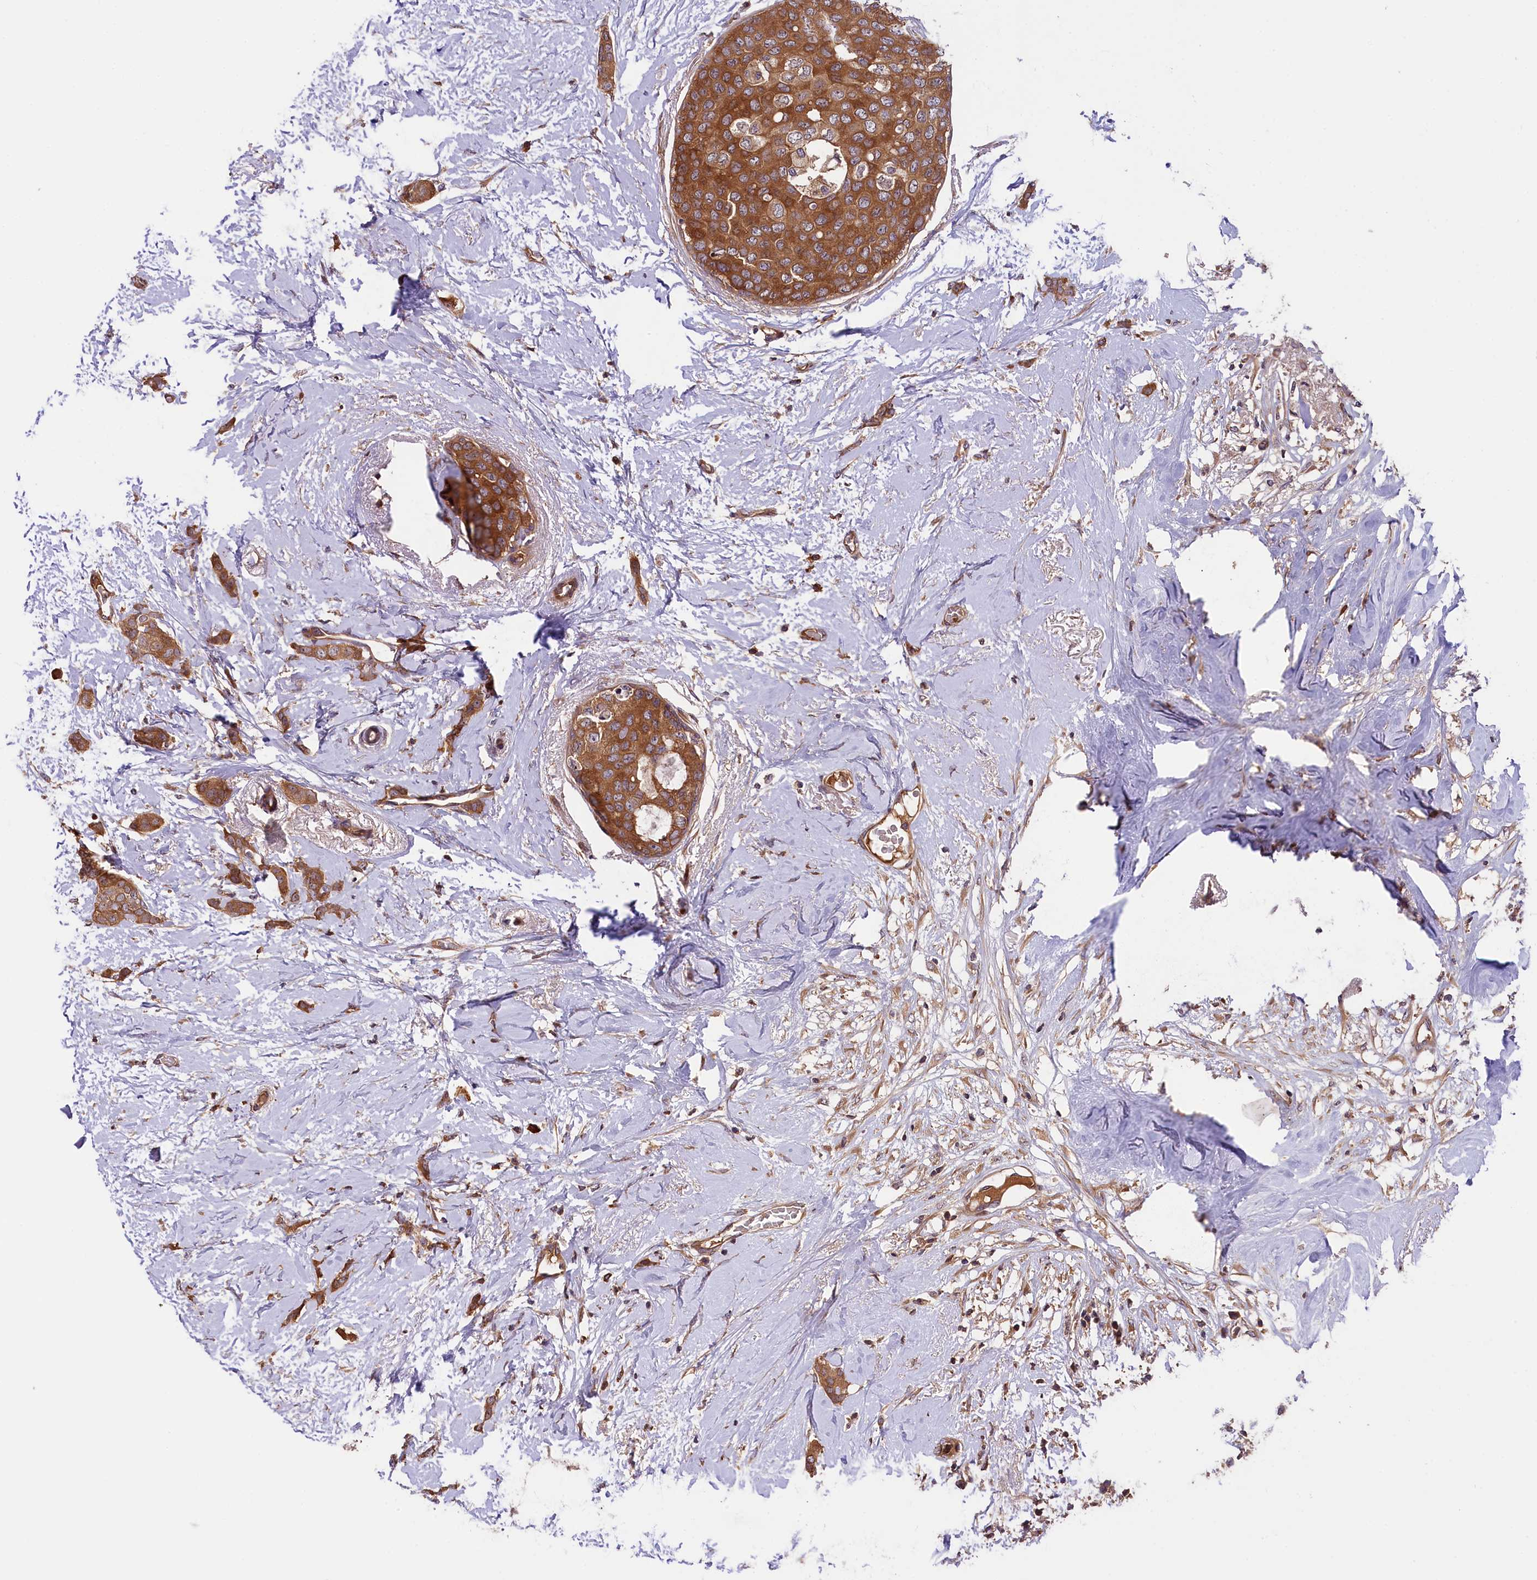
{"staining": {"intensity": "moderate", "quantity": ">75%", "location": "cytoplasmic/membranous"}, "tissue": "breast cancer", "cell_type": "Tumor cells", "image_type": "cancer", "snomed": [{"axis": "morphology", "description": "Duct carcinoma"}, {"axis": "topography", "description": "Breast"}], "caption": "Breast cancer (infiltrating ductal carcinoma) stained with DAB (3,3'-diaminobenzidine) immunohistochemistry (IHC) shows medium levels of moderate cytoplasmic/membranous expression in approximately >75% of tumor cells.", "gene": "SETD6", "patient": {"sex": "female", "age": 72}}